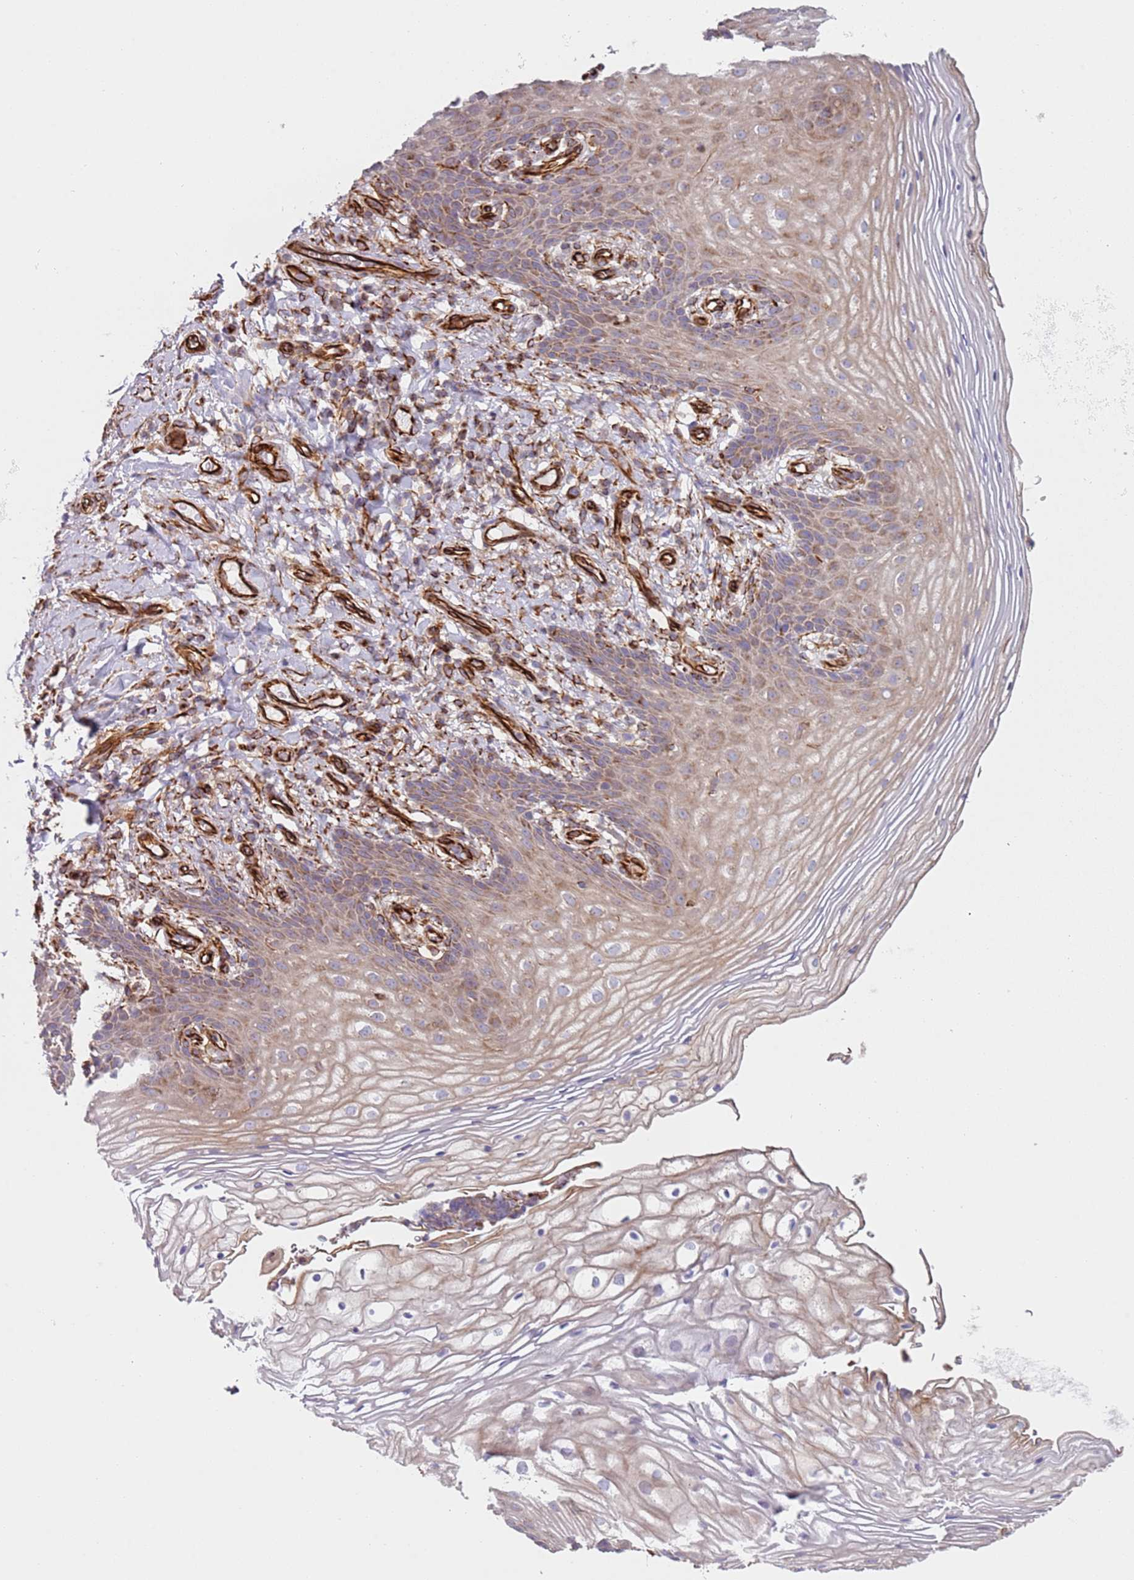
{"staining": {"intensity": "moderate", "quantity": ">75%", "location": "cytoplasmic/membranous"}, "tissue": "vagina", "cell_type": "Squamous epithelial cells", "image_type": "normal", "snomed": [{"axis": "morphology", "description": "Normal tissue, NOS"}, {"axis": "topography", "description": "Vagina"}], "caption": "Moderate cytoplasmic/membranous staining is seen in about >75% of squamous epithelial cells in unremarkable vagina. (DAB (3,3'-diaminobenzidine) IHC, brown staining for protein, blue staining for nuclei).", "gene": "SNAPIN", "patient": {"sex": "female", "age": 60}}